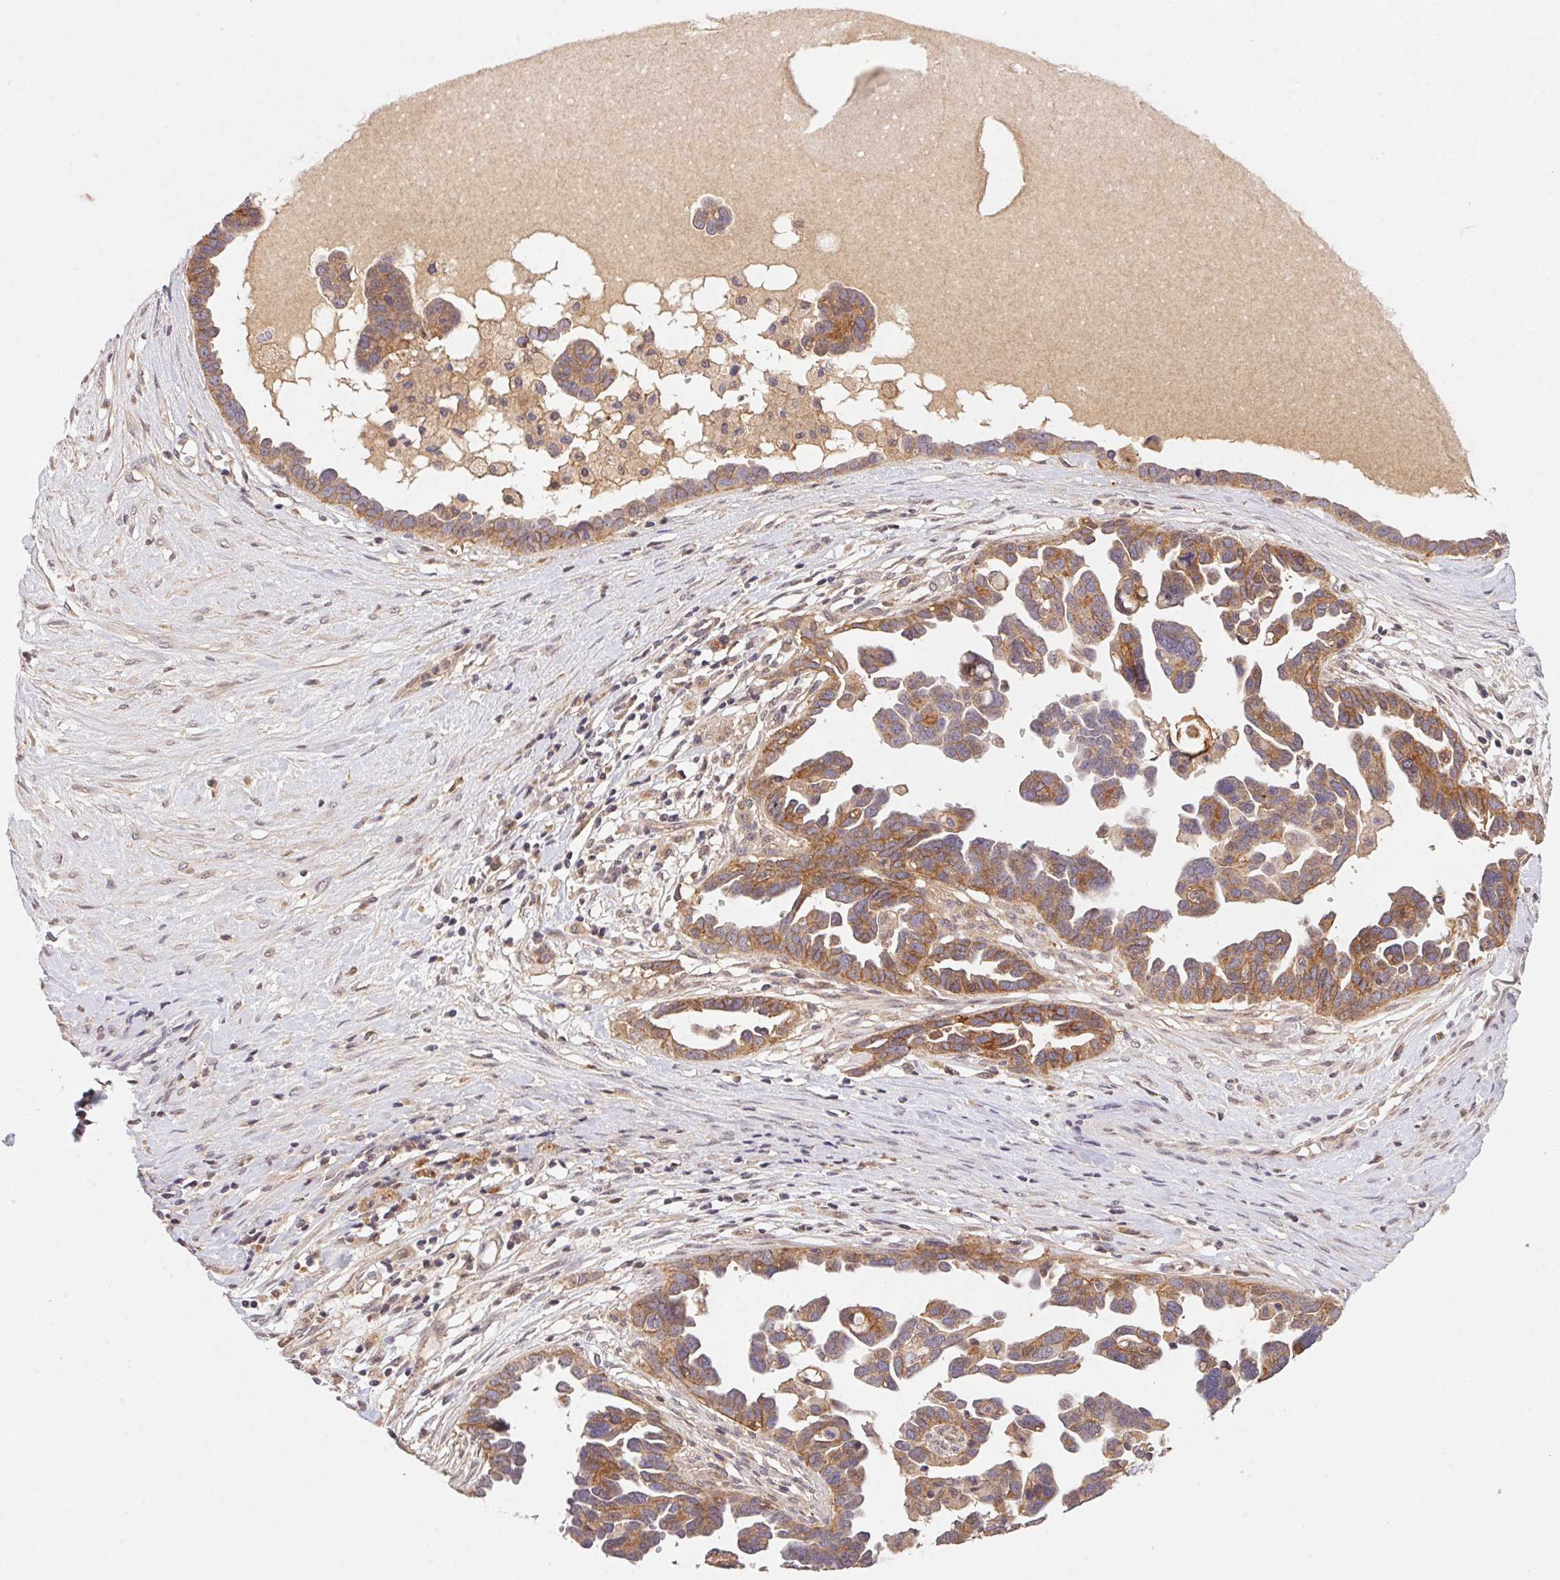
{"staining": {"intensity": "moderate", "quantity": ">75%", "location": "cytoplasmic/membranous"}, "tissue": "ovarian cancer", "cell_type": "Tumor cells", "image_type": "cancer", "snomed": [{"axis": "morphology", "description": "Cystadenocarcinoma, serous, NOS"}, {"axis": "topography", "description": "Ovary"}], "caption": "An image of ovarian cancer stained for a protein reveals moderate cytoplasmic/membranous brown staining in tumor cells.", "gene": "SLC52A2", "patient": {"sex": "female", "age": 54}}